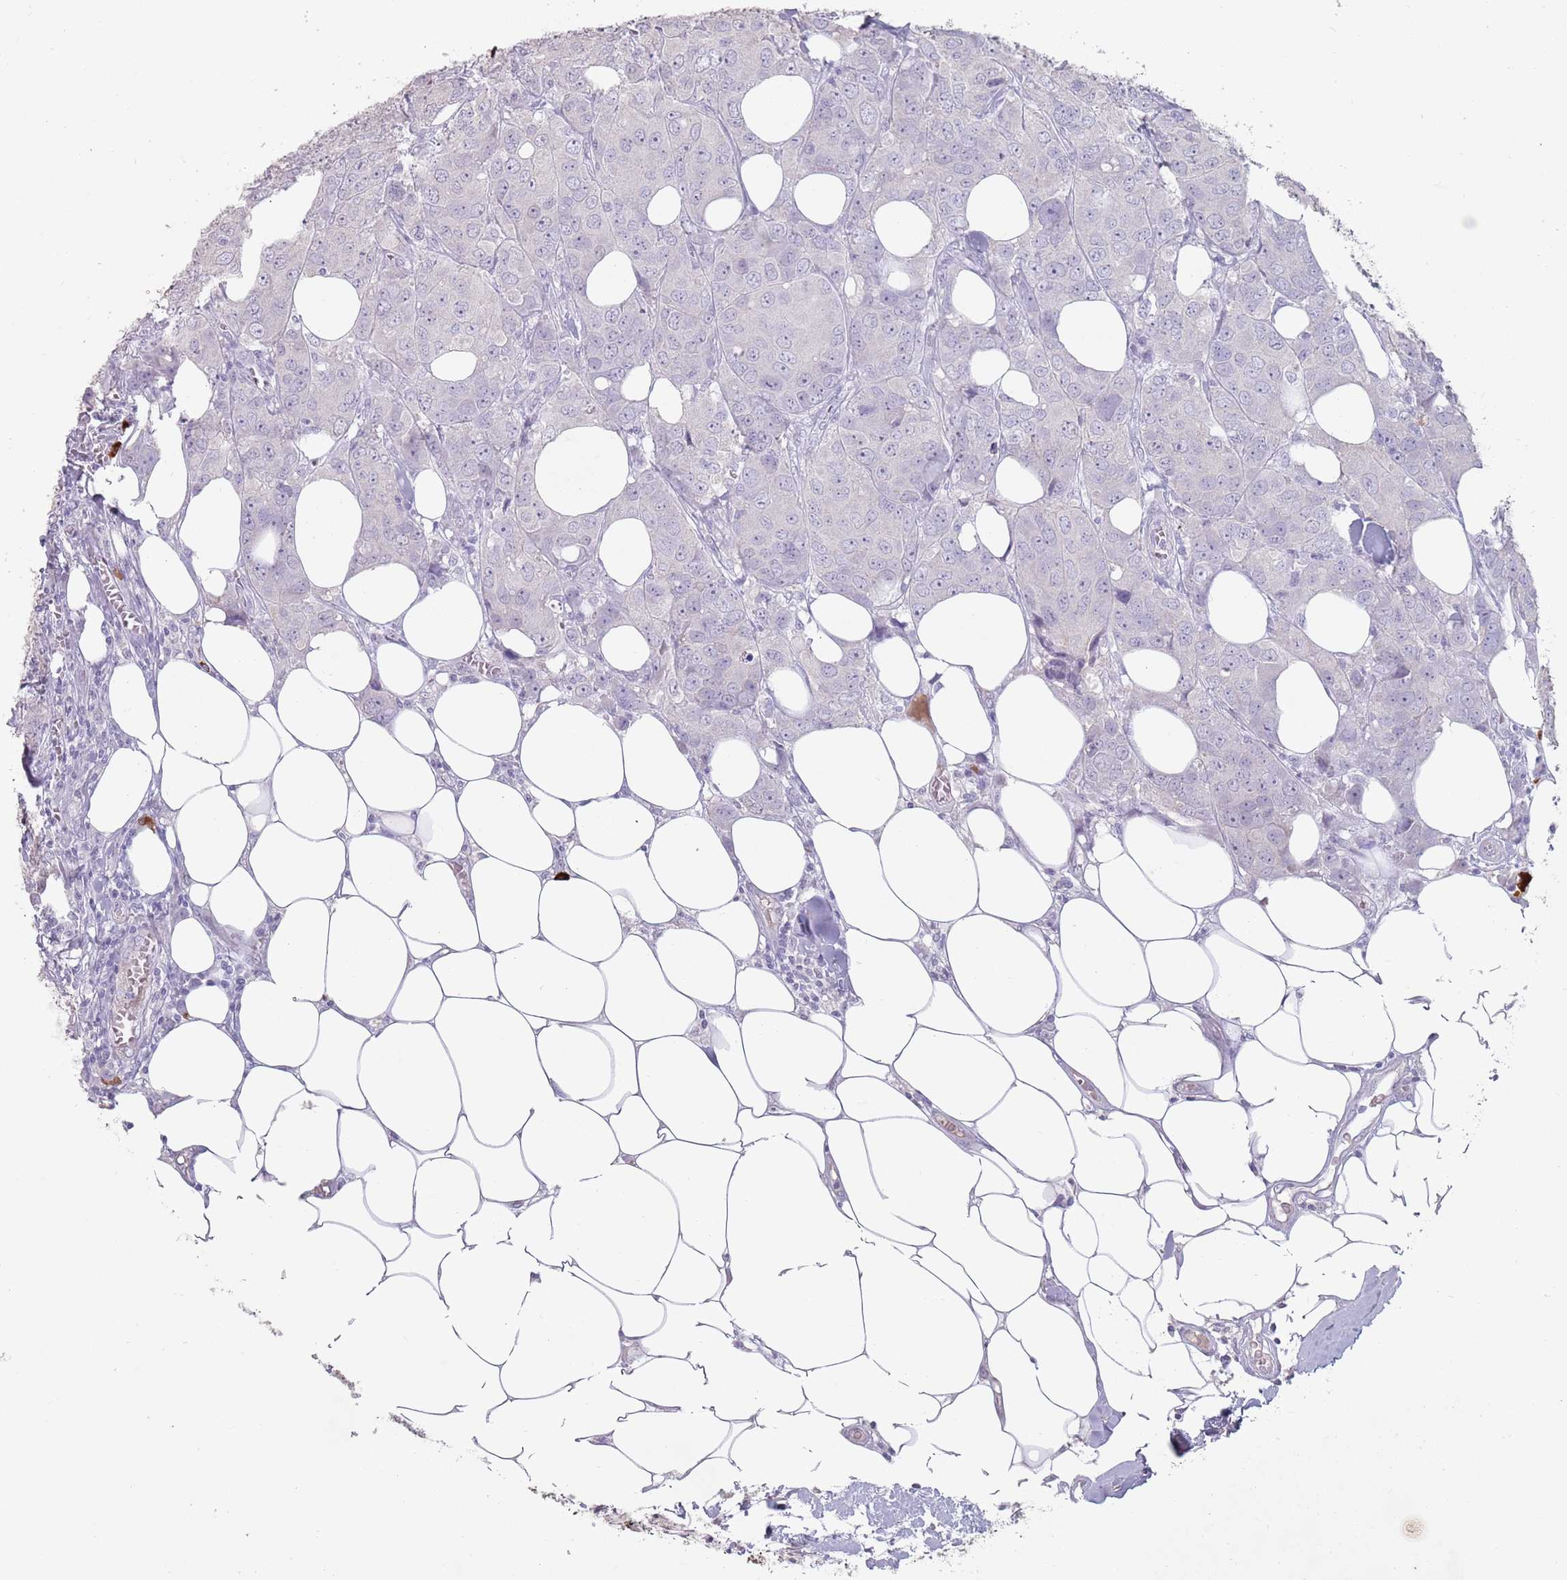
{"staining": {"intensity": "negative", "quantity": "none", "location": "none"}, "tissue": "breast cancer", "cell_type": "Tumor cells", "image_type": "cancer", "snomed": [{"axis": "morphology", "description": "Duct carcinoma"}, {"axis": "topography", "description": "Breast"}], "caption": "Invasive ductal carcinoma (breast) was stained to show a protein in brown. There is no significant staining in tumor cells.", "gene": "STYK1", "patient": {"sex": "female", "age": 43}}